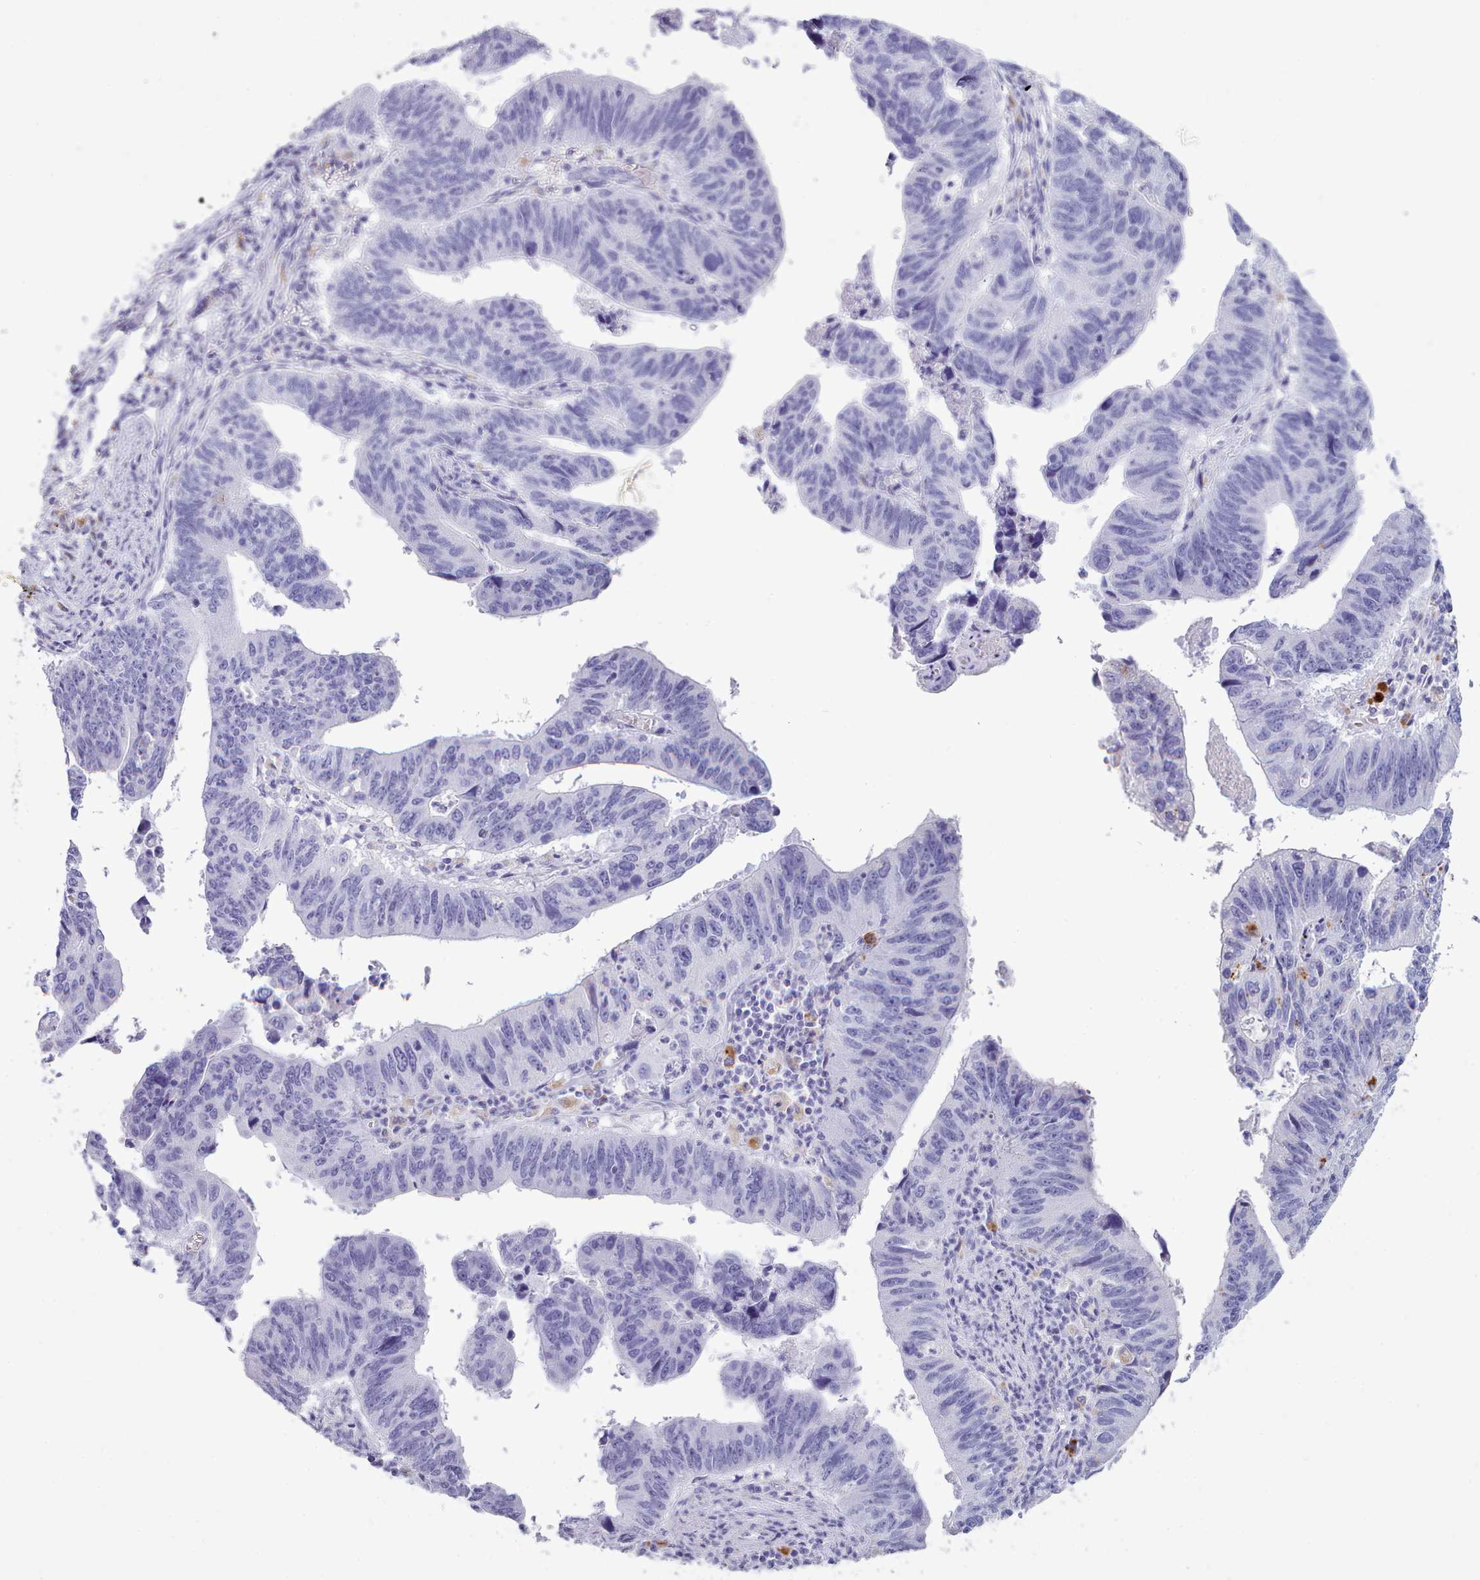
{"staining": {"intensity": "negative", "quantity": "none", "location": "none"}, "tissue": "stomach cancer", "cell_type": "Tumor cells", "image_type": "cancer", "snomed": [{"axis": "morphology", "description": "Adenocarcinoma, NOS"}, {"axis": "topography", "description": "Stomach"}], "caption": "Immunohistochemistry histopathology image of human stomach adenocarcinoma stained for a protein (brown), which demonstrates no staining in tumor cells.", "gene": "GAA", "patient": {"sex": "male", "age": 59}}